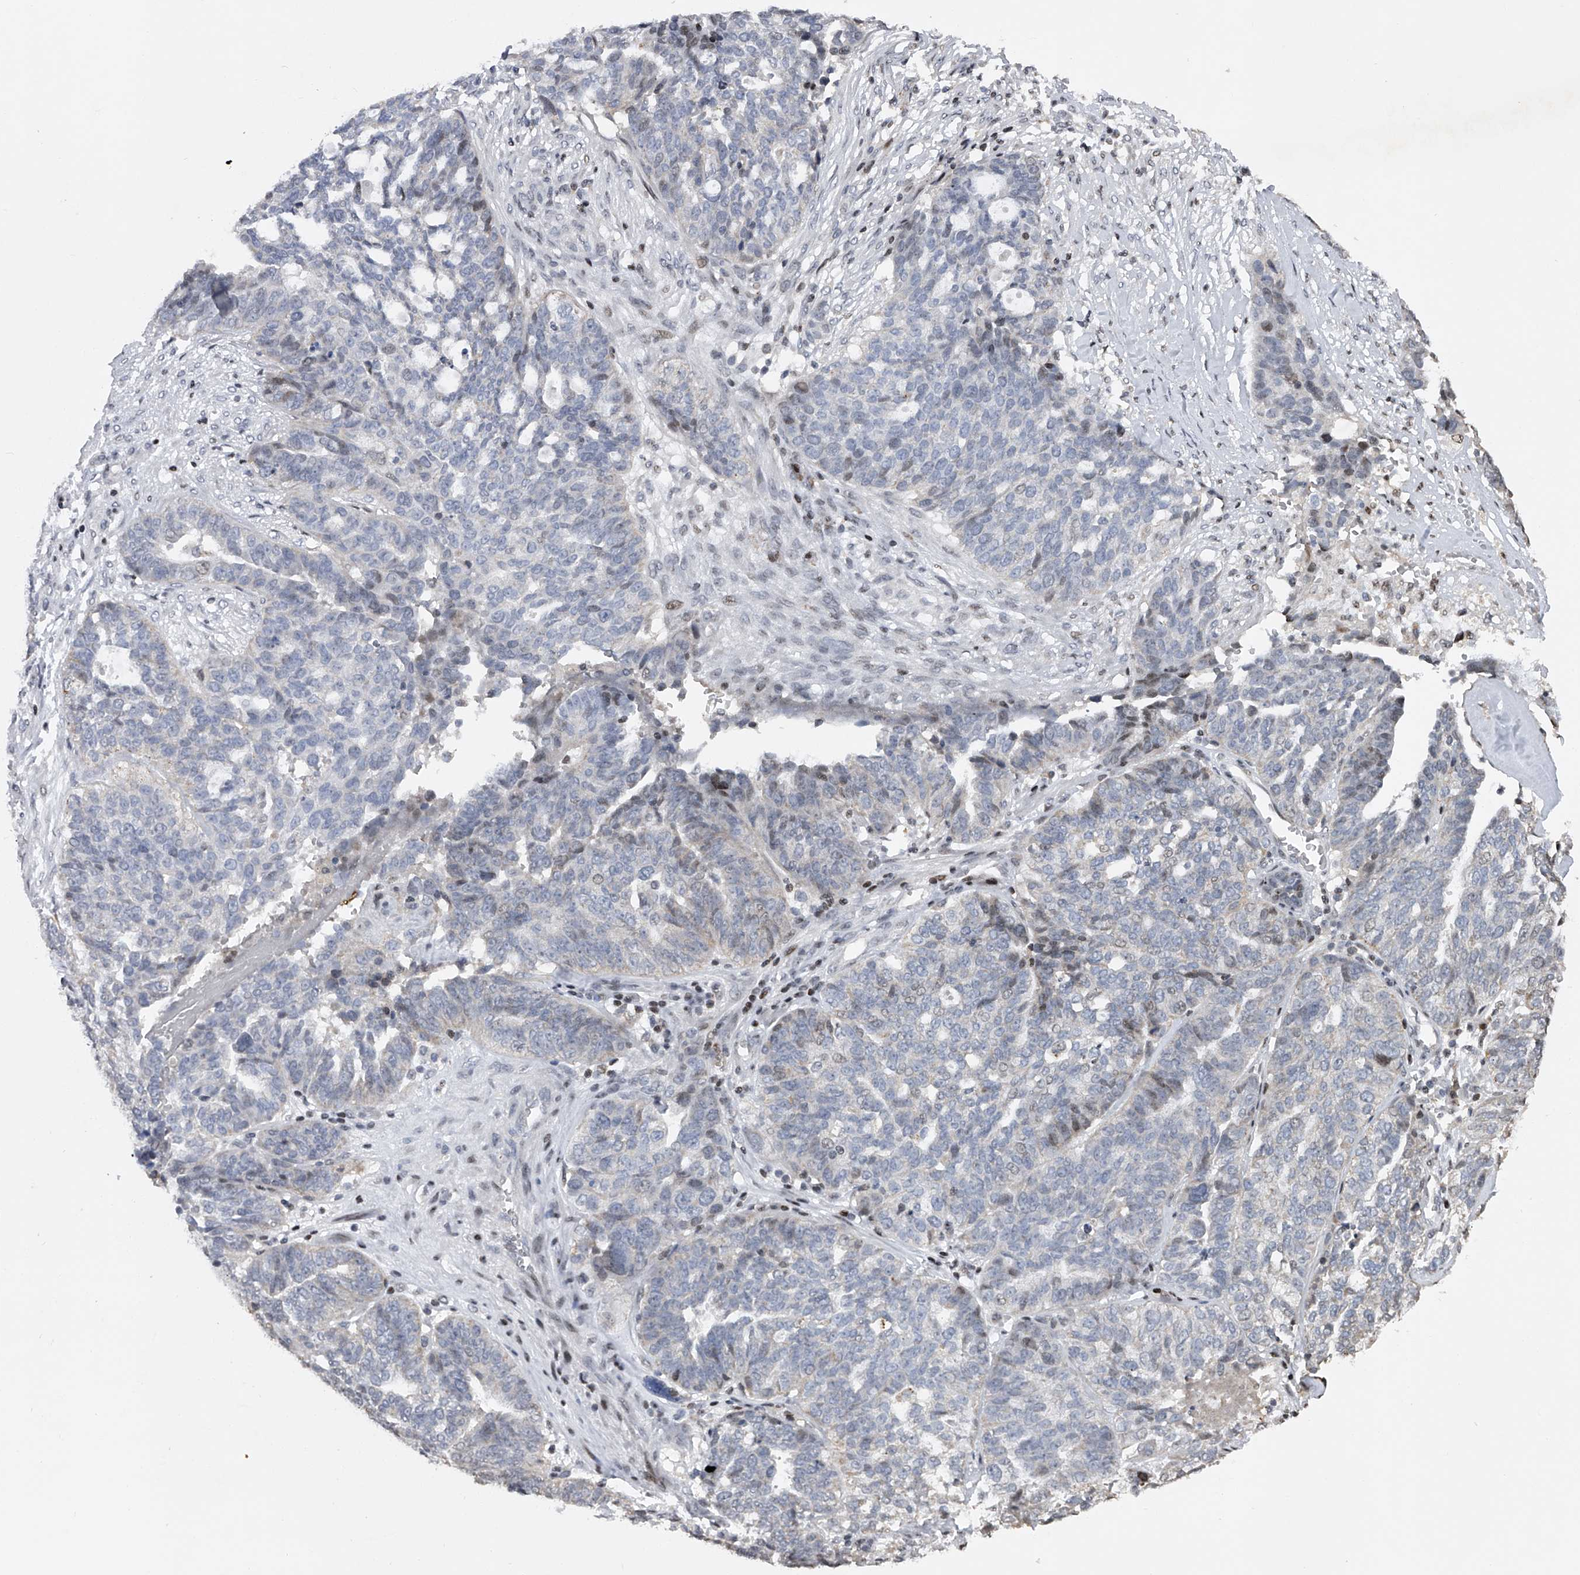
{"staining": {"intensity": "negative", "quantity": "none", "location": "none"}, "tissue": "ovarian cancer", "cell_type": "Tumor cells", "image_type": "cancer", "snomed": [{"axis": "morphology", "description": "Cystadenocarcinoma, serous, NOS"}, {"axis": "topography", "description": "Ovary"}], "caption": "Immunohistochemistry (IHC) photomicrograph of neoplastic tissue: ovarian serous cystadenocarcinoma stained with DAB reveals no significant protein staining in tumor cells.", "gene": "RWDD2A", "patient": {"sex": "female", "age": 59}}